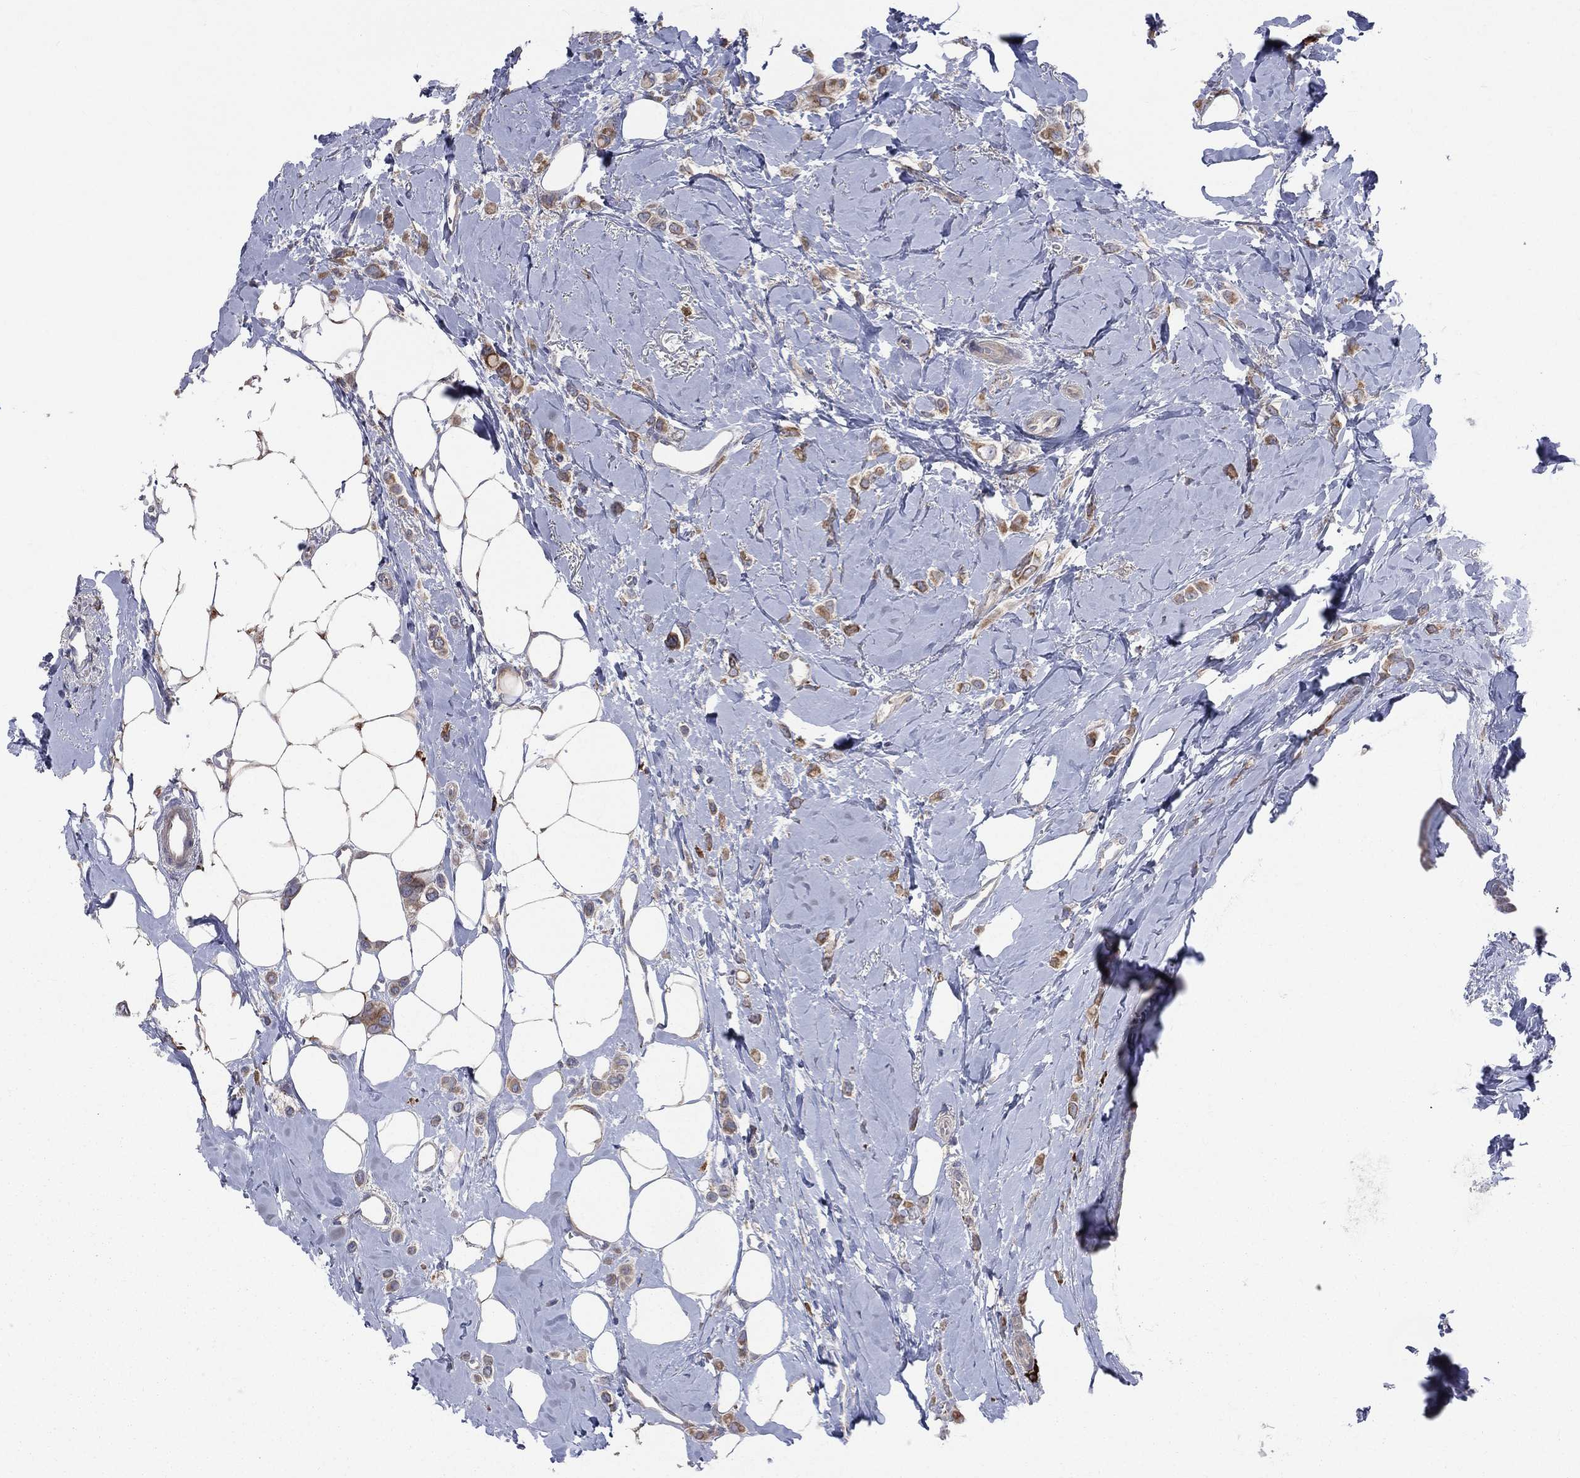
{"staining": {"intensity": "moderate", "quantity": "25%-75%", "location": "cytoplasmic/membranous"}, "tissue": "breast cancer", "cell_type": "Tumor cells", "image_type": "cancer", "snomed": [{"axis": "morphology", "description": "Lobular carcinoma"}, {"axis": "topography", "description": "Breast"}], "caption": "Breast lobular carcinoma tissue reveals moderate cytoplasmic/membranous staining in about 25%-75% of tumor cells, visualized by immunohistochemistry.", "gene": "CCDC159", "patient": {"sex": "female", "age": 66}}